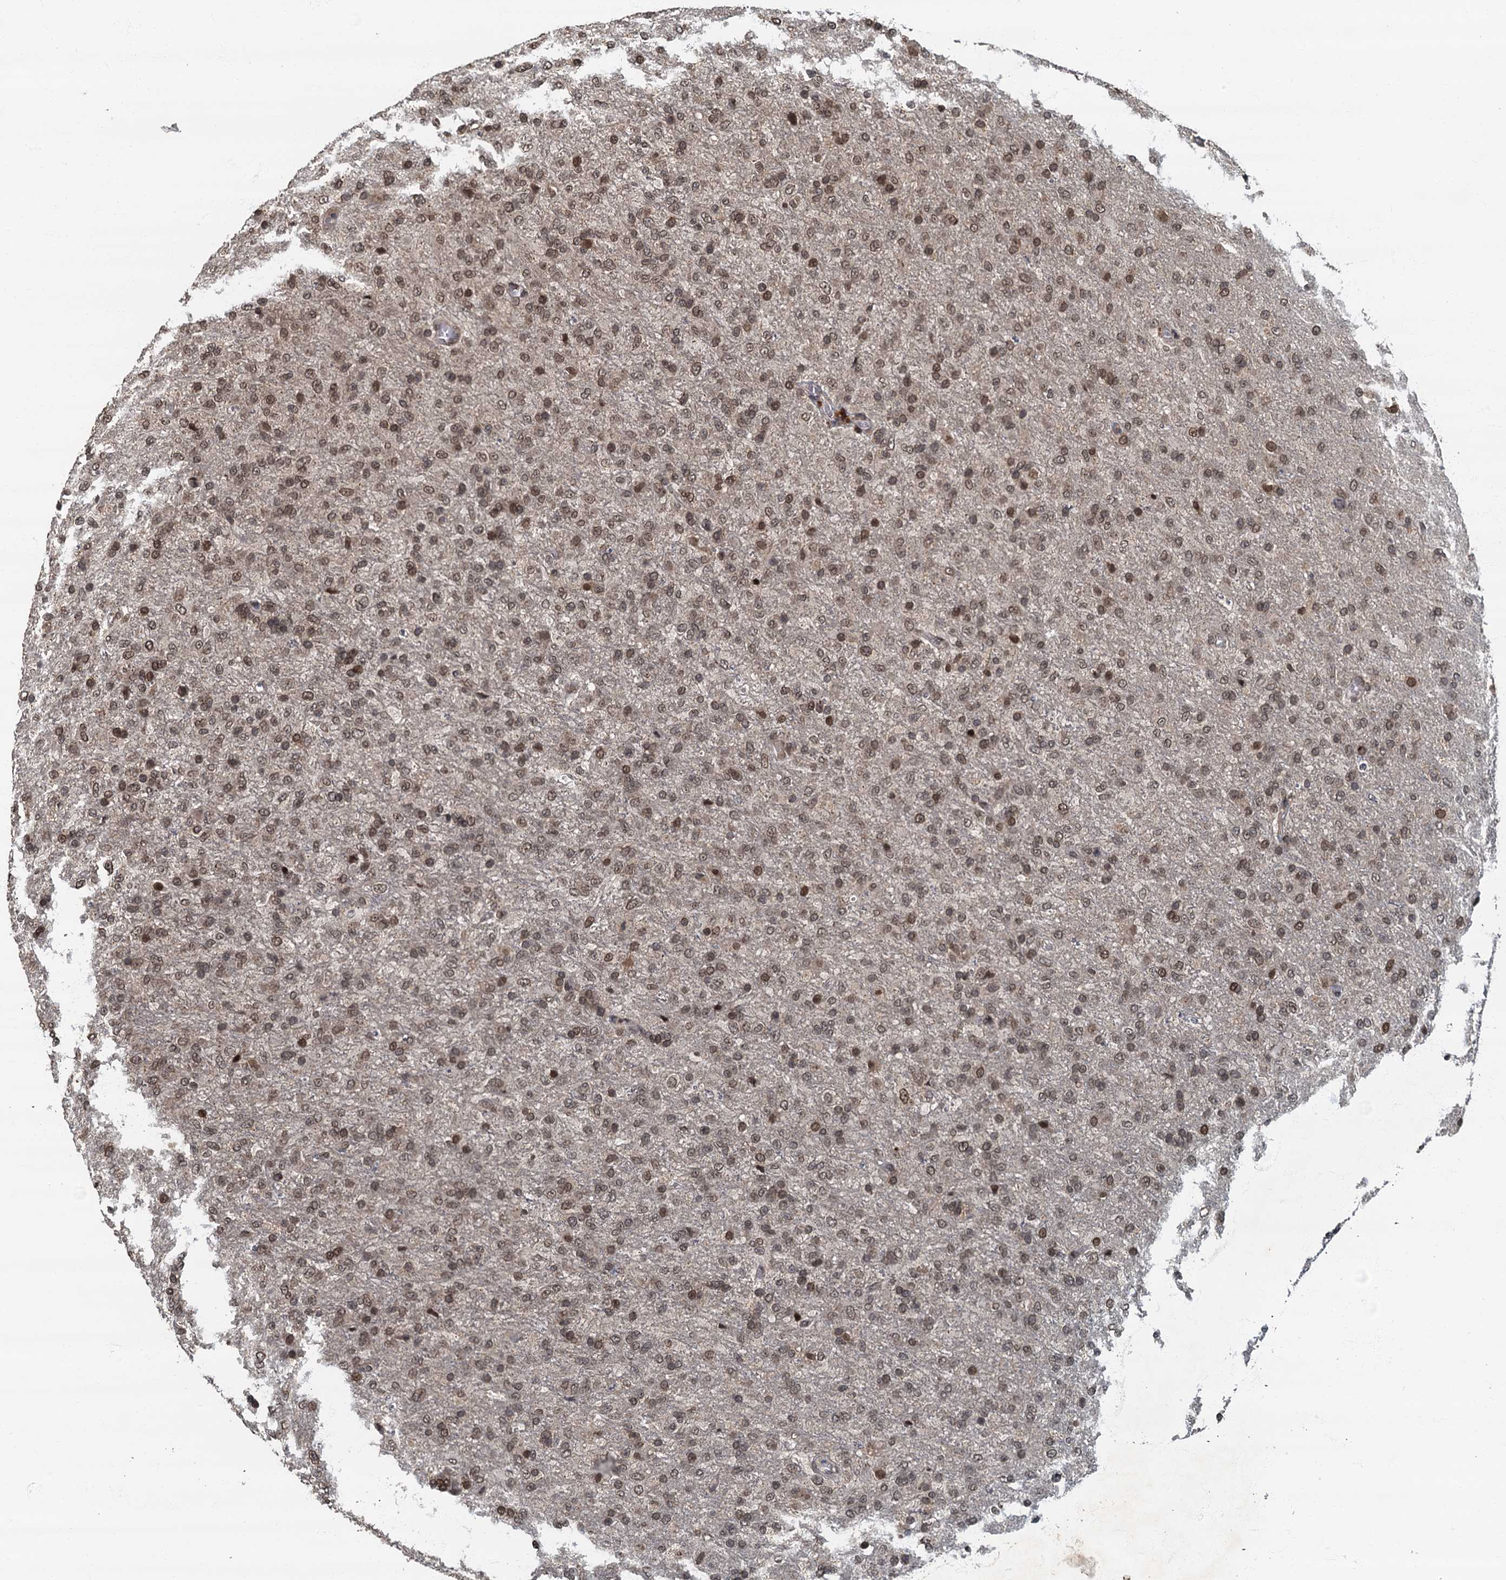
{"staining": {"intensity": "moderate", "quantity": ">75%", "location": "cytoplasmic/membranous,nuclear"}, "tissue": "glioma", "cell_type": "Tumor cells", "image_type": "cancer", "snomed": [{"axis": "morphology", "description": "Glioma, malignant, High grade"}, {"axis": "topography", "description": "Brain"}], "caption": "Protein expression analysis of human malignant glioma (high-grade) reveals moderate cytoplasmic/membranous and nuclear expression in approximately >75% of tumor cells.", "gene": "CKAP2L", "patient": {"sex": "female", "age": 74}}